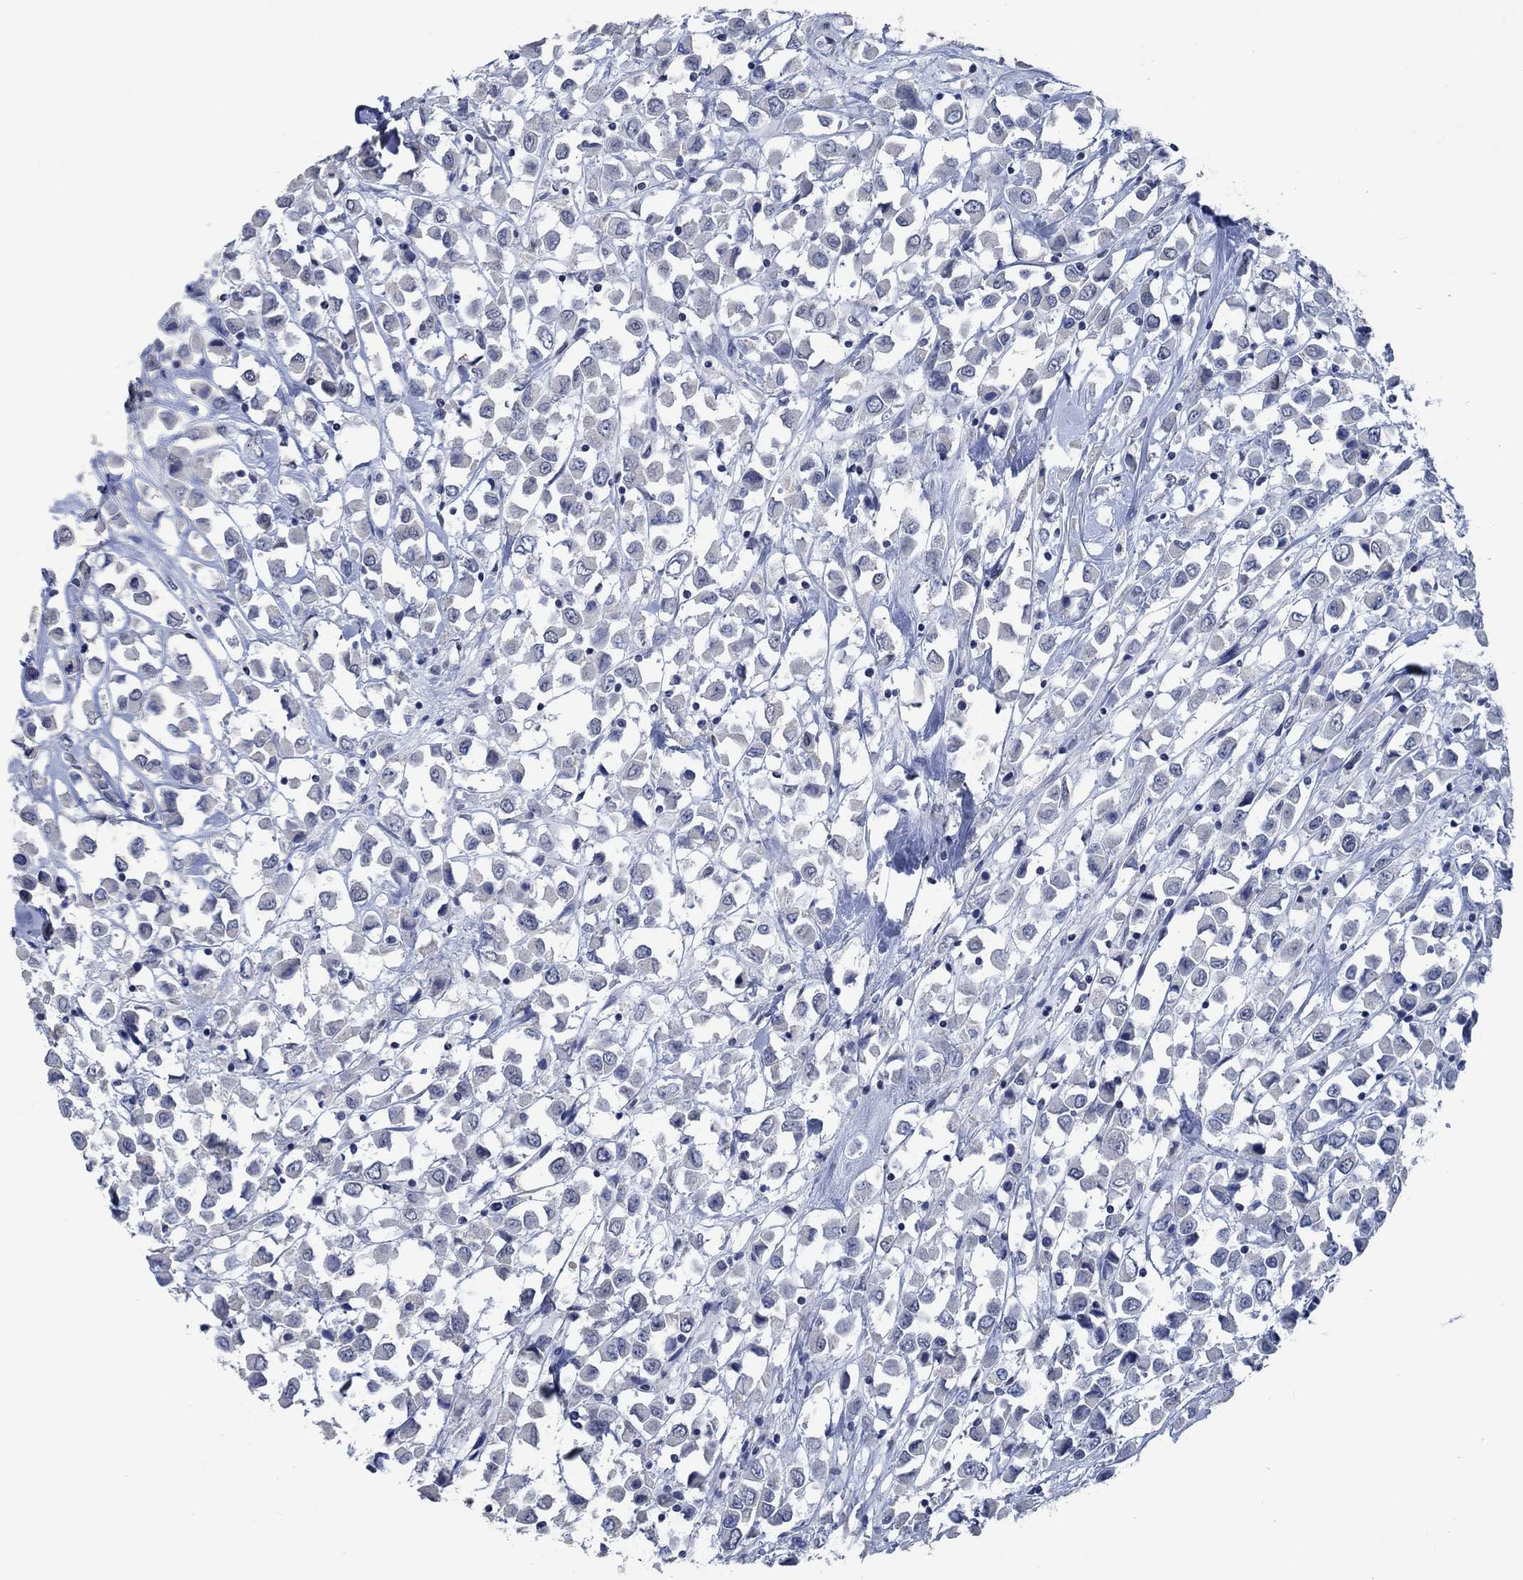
{"staining": {"intensity": "negative", "quantity": "none", "location": "none"}, "tissue": "breast cancer", "cell_type": "Tumor cells", "image_type": "cancer", "snomed": [{"axis": "morphology", "description": "Duct carcinoma"}, {"axis": "topography", "description": "Breast"}], "caption": "This is an immunohistochemistry (IHC) micrograph of human breast cancer. There is no positivity in tumor cells.", "gene": "OBSCN", "patient": {"sex": "female", "age": 61}}